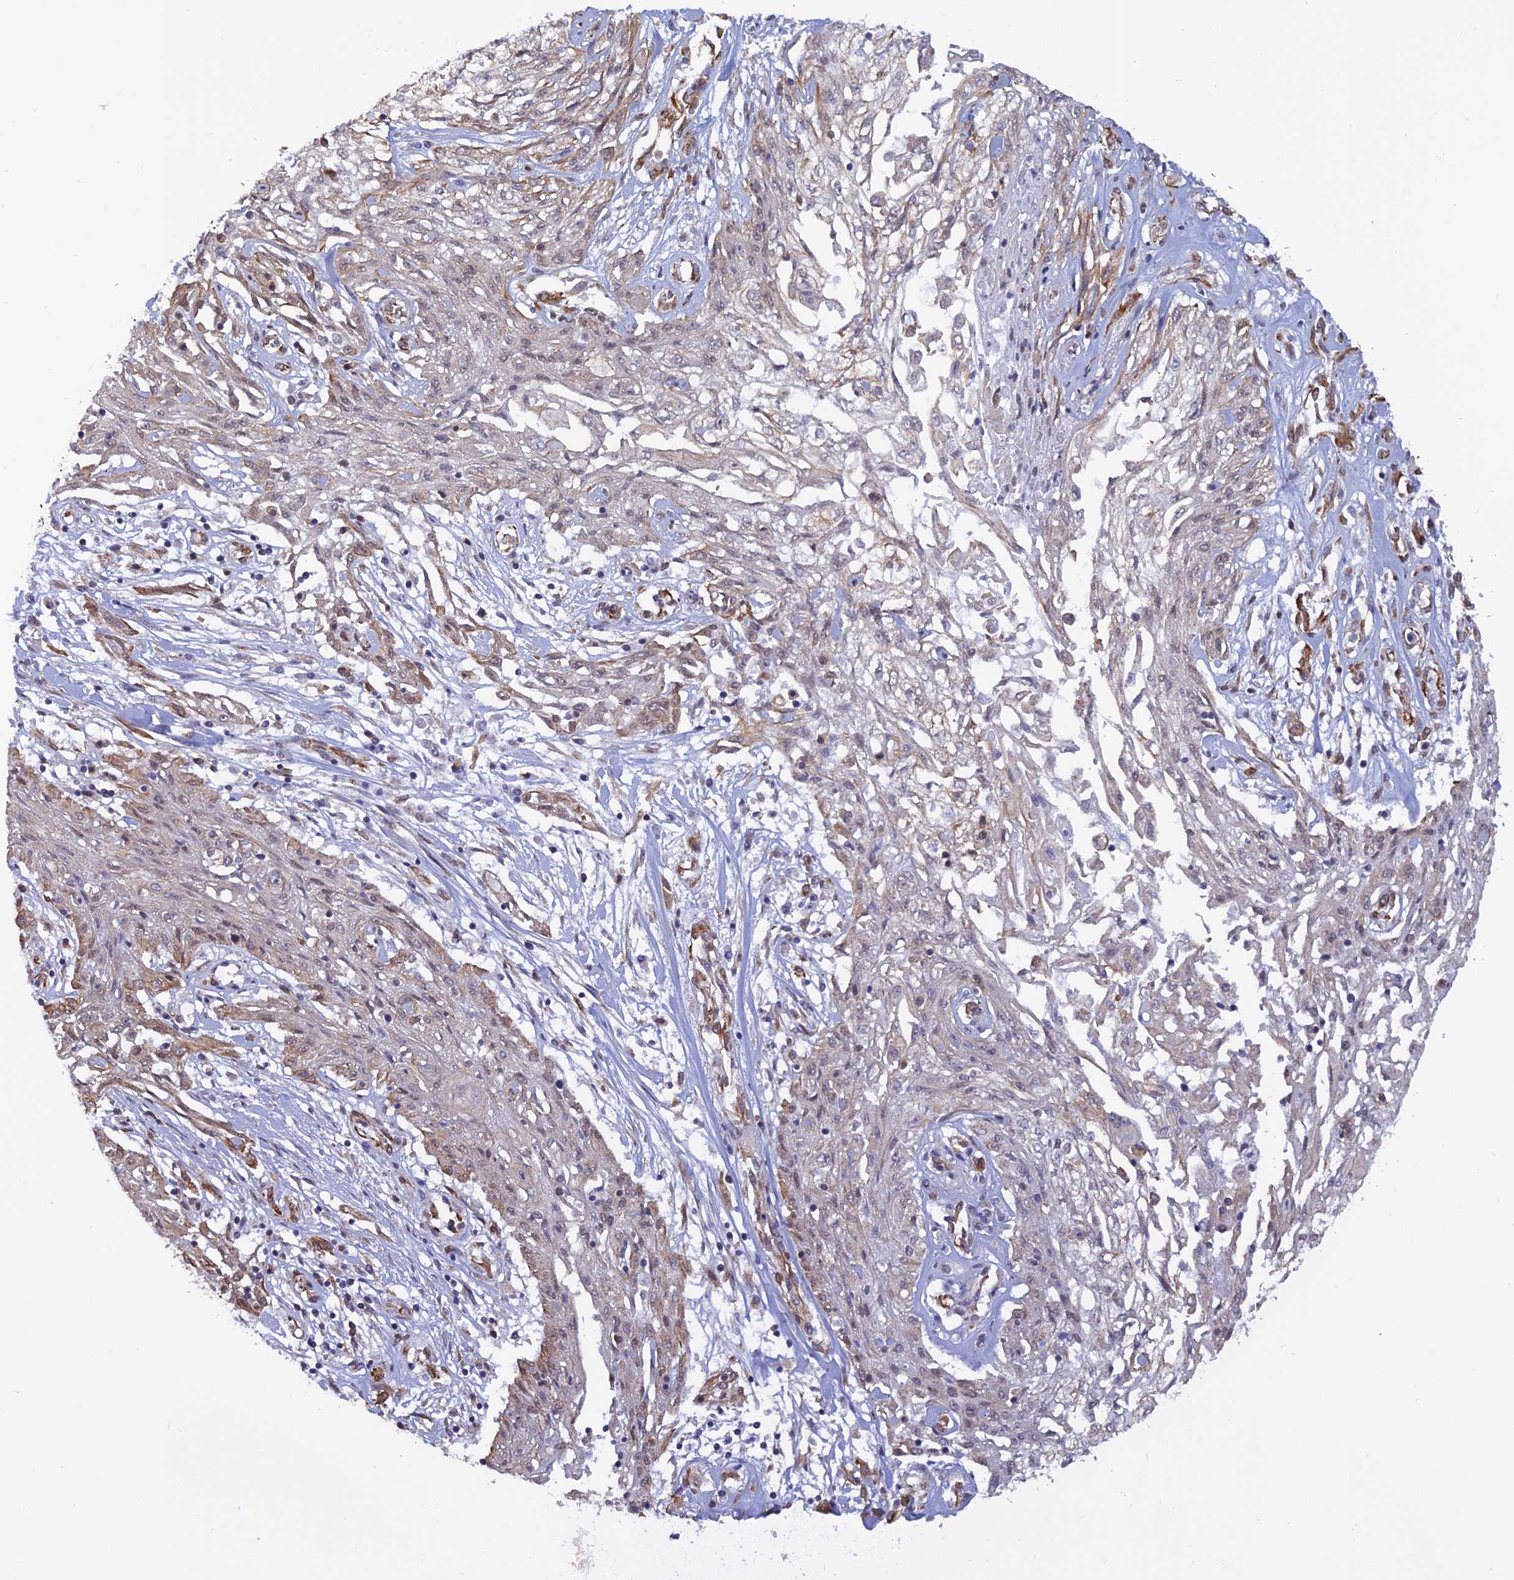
{"staining": {"intensity": "moderate", "quantity": "<25%", "location": "cytoplasmic/membranous,nuclear"}, "tissue": "skin cancer", "cell_type": "Tumor cells", "image_type": "cancer", "snomed": [{"axis": "morphology", "description": "Squamous cell carcinoma, NOS"}, {"axis": "morphology", "description": "Squamous cell carcinoma, metastatic, NOS"}, {"axis": "topography", "description": "Skin"}, {"axis": "topography", "description": "Lymph node"}], "caption": "Protein expression analysis of metastatic squamous cell carcinoma (skin) reveals moderate cytoplasmic/membranous and nuclear expression in approximately <25% of tumor cells. (Stains: DAB in brown, nuclei in blue, Microscopy: brightfield microscopy at high magnification).", "gene": "PAGR1", "patient": {"sex": "male", "age": 75}}